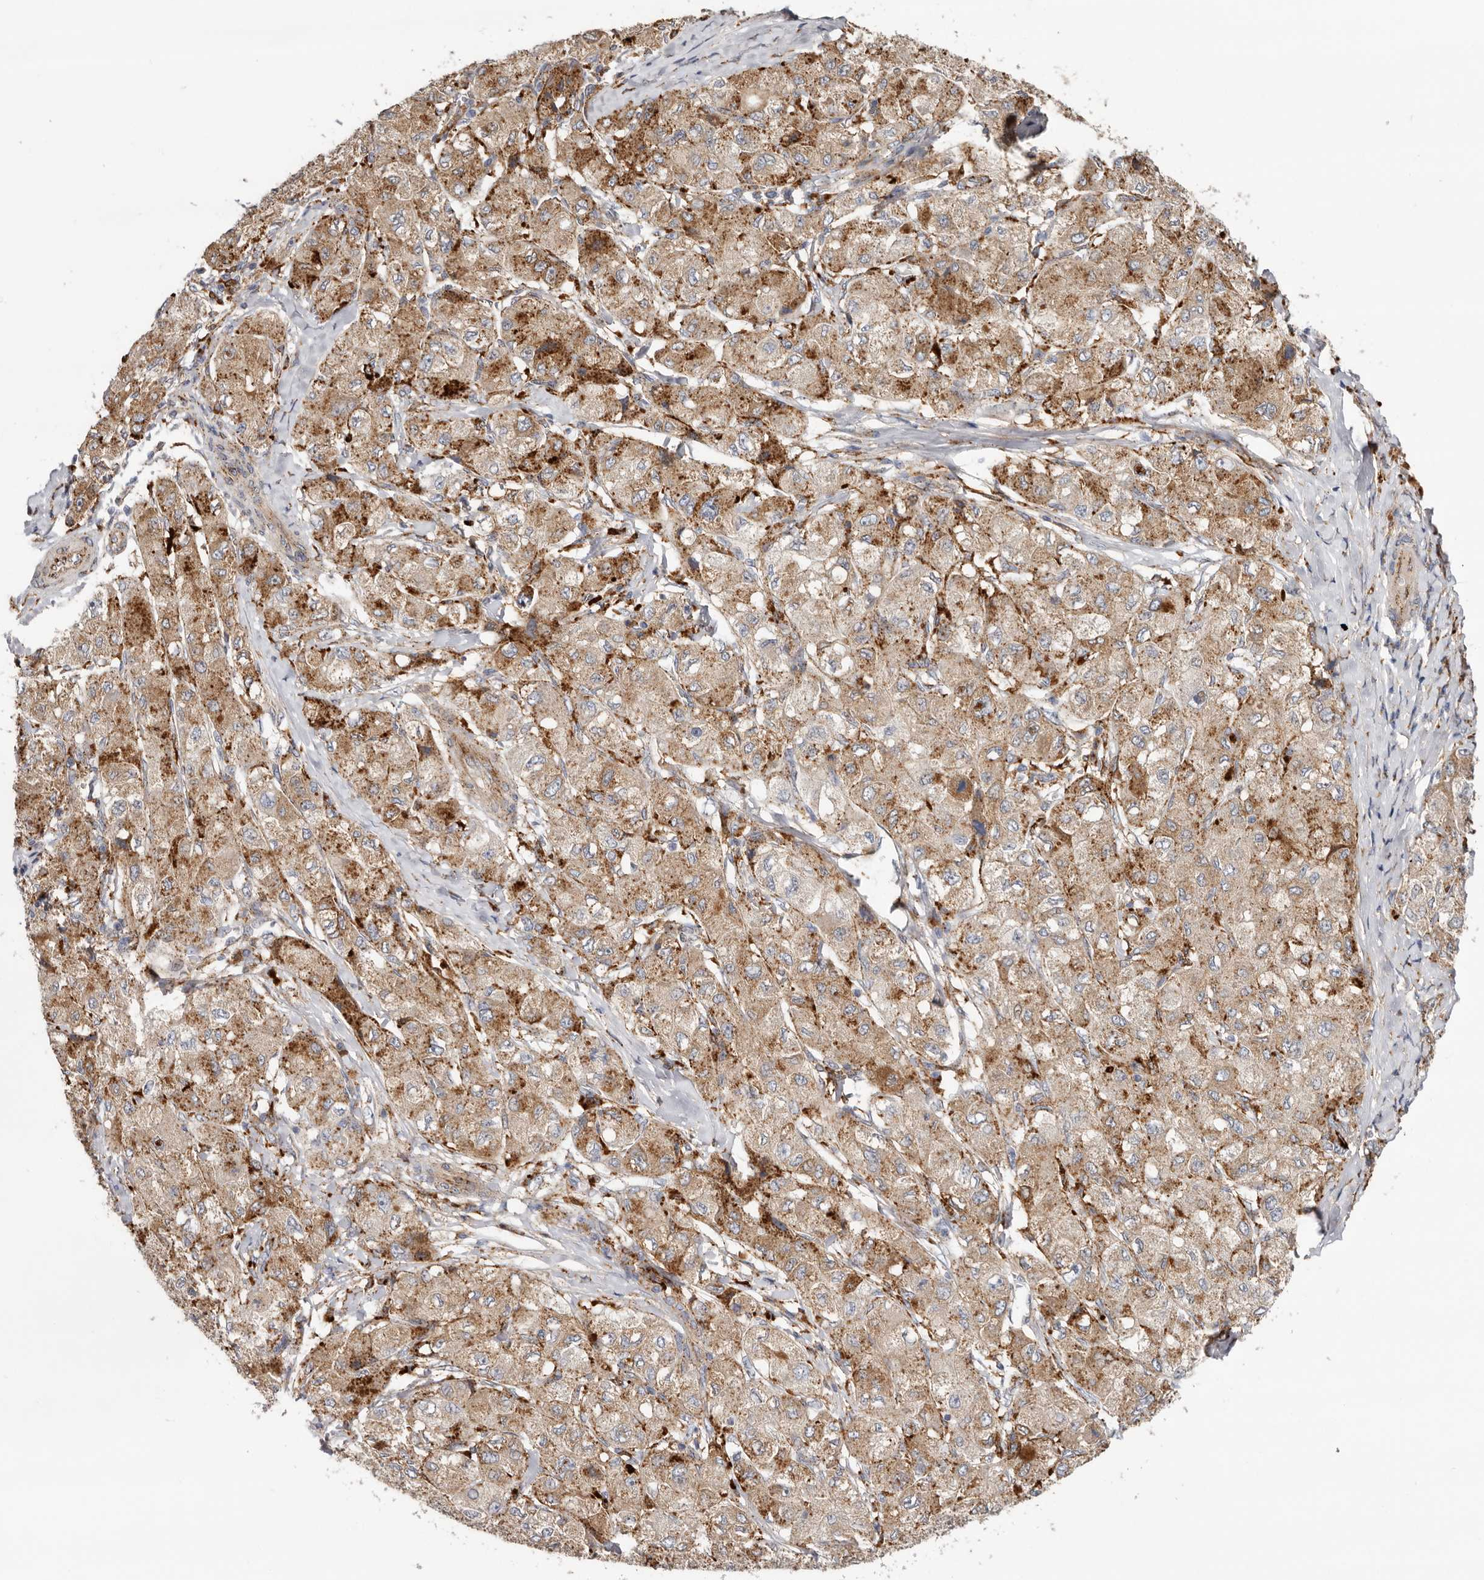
{"staining": {"intensity": "strong", "quantity": "25%-75%", "location": "cytoplasmic/membranous"}, "tissue": "liver cancer", "cell_type": "Tumor cells", "image_type": "cancer", "snomed": [{"axis": "morphology", "description": "Carcinoma, Hepatocellular, NOS"}, {"axis": "topography", "description": "Liver"}], "caption": "Human liver cancer stained with a protein marker exhibits strong staining in tumor cells.", "gene": "GRN", "patient": {"sex": "male", "age": 80}}